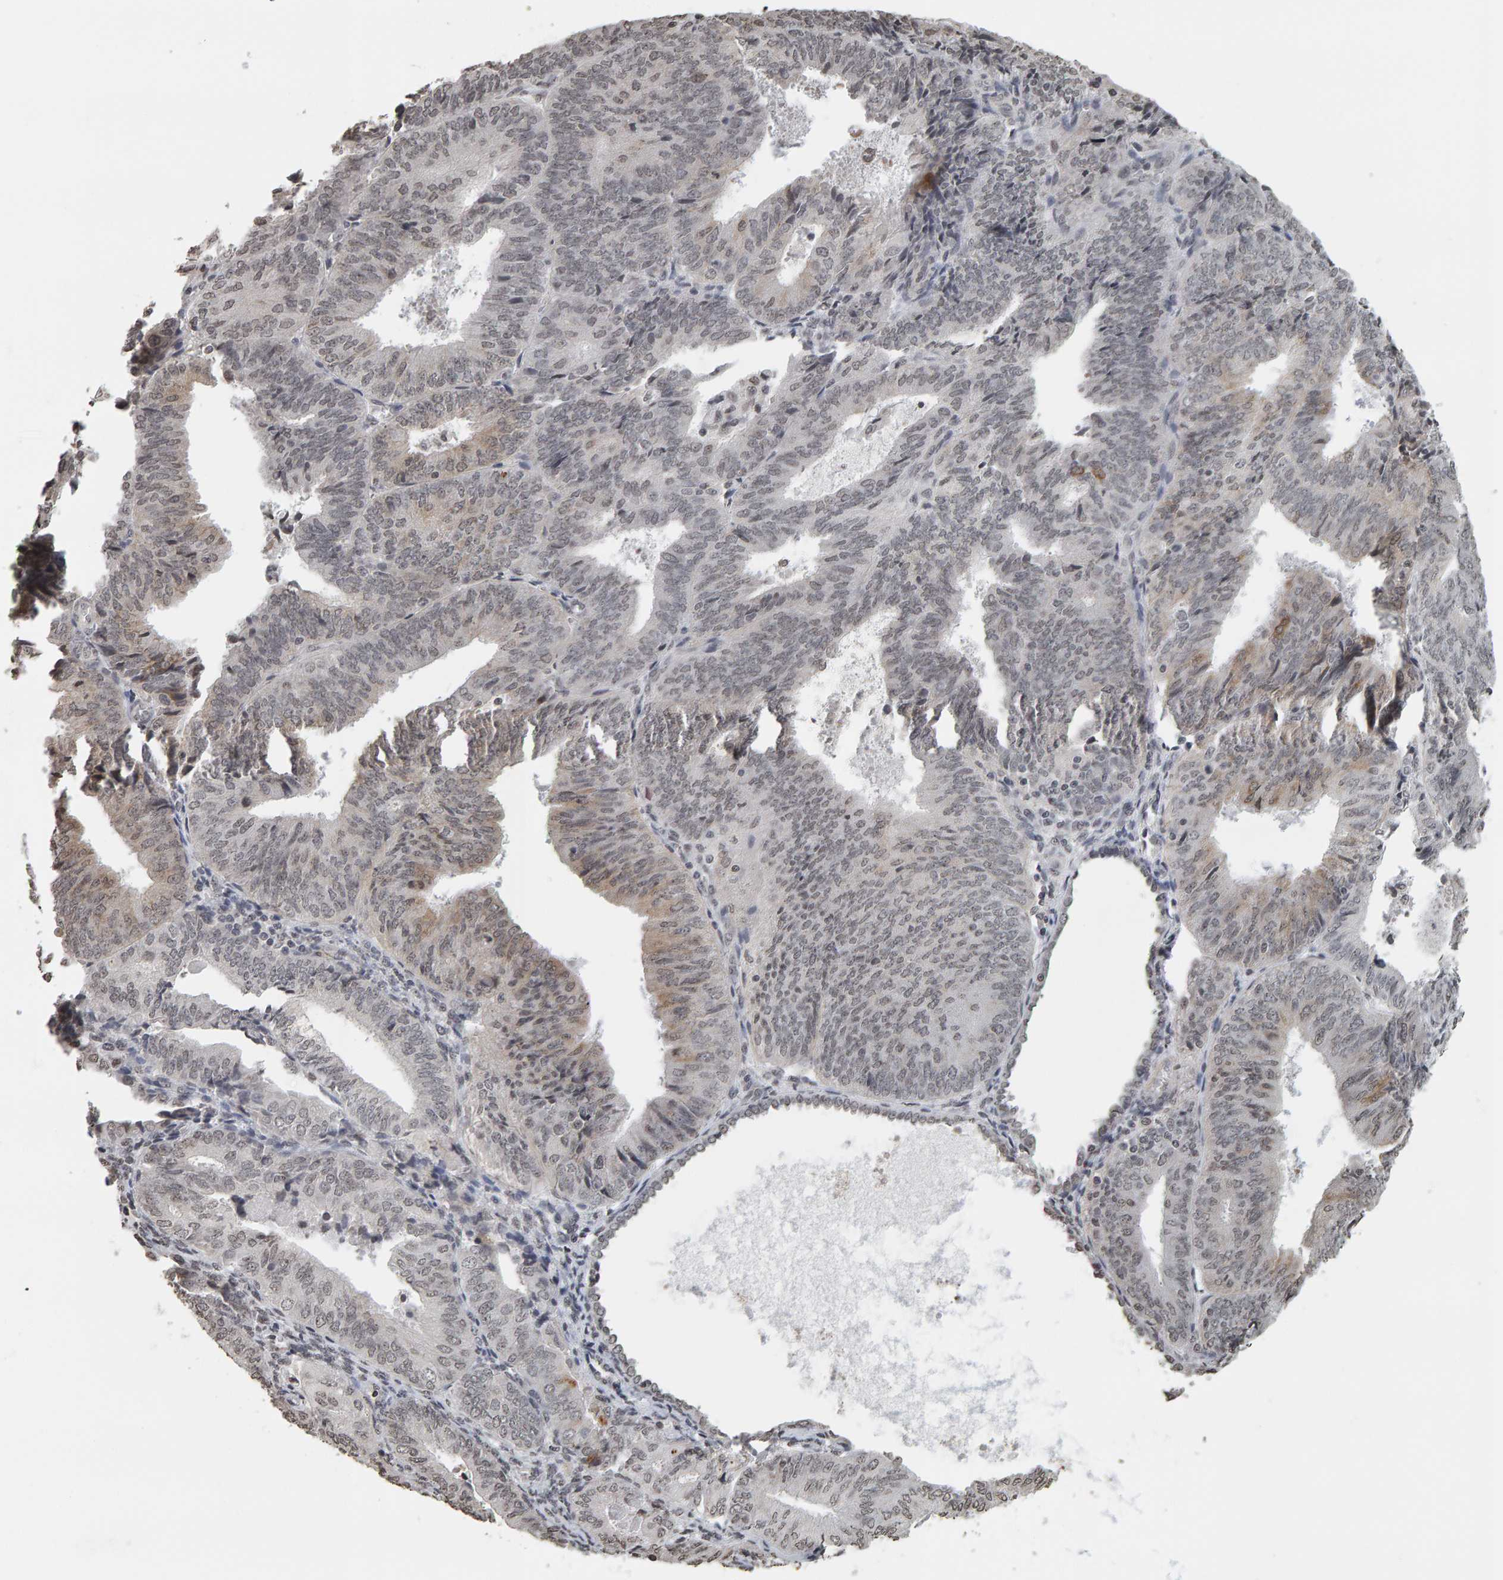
{"staining": {"intensity": "weak", "quantity": "<25%", "location": "cytoplasmic/membranous,nuclear"}, "tissue": "endometrial cancer", "cell_type": "Tumor cells", "image_type": "cancer", "snomed": [{"axis": "morphology", "description": "Adenocarcinoma, NOS"}, {"axis": "topography", "description": "Endometrium"}], "caption": "Immunohistochemical staining of human endometrial cancer shows no significant expression in tumor cells.", "gene": "AFF4", "patient": {"sex": "female", "age": 81}}